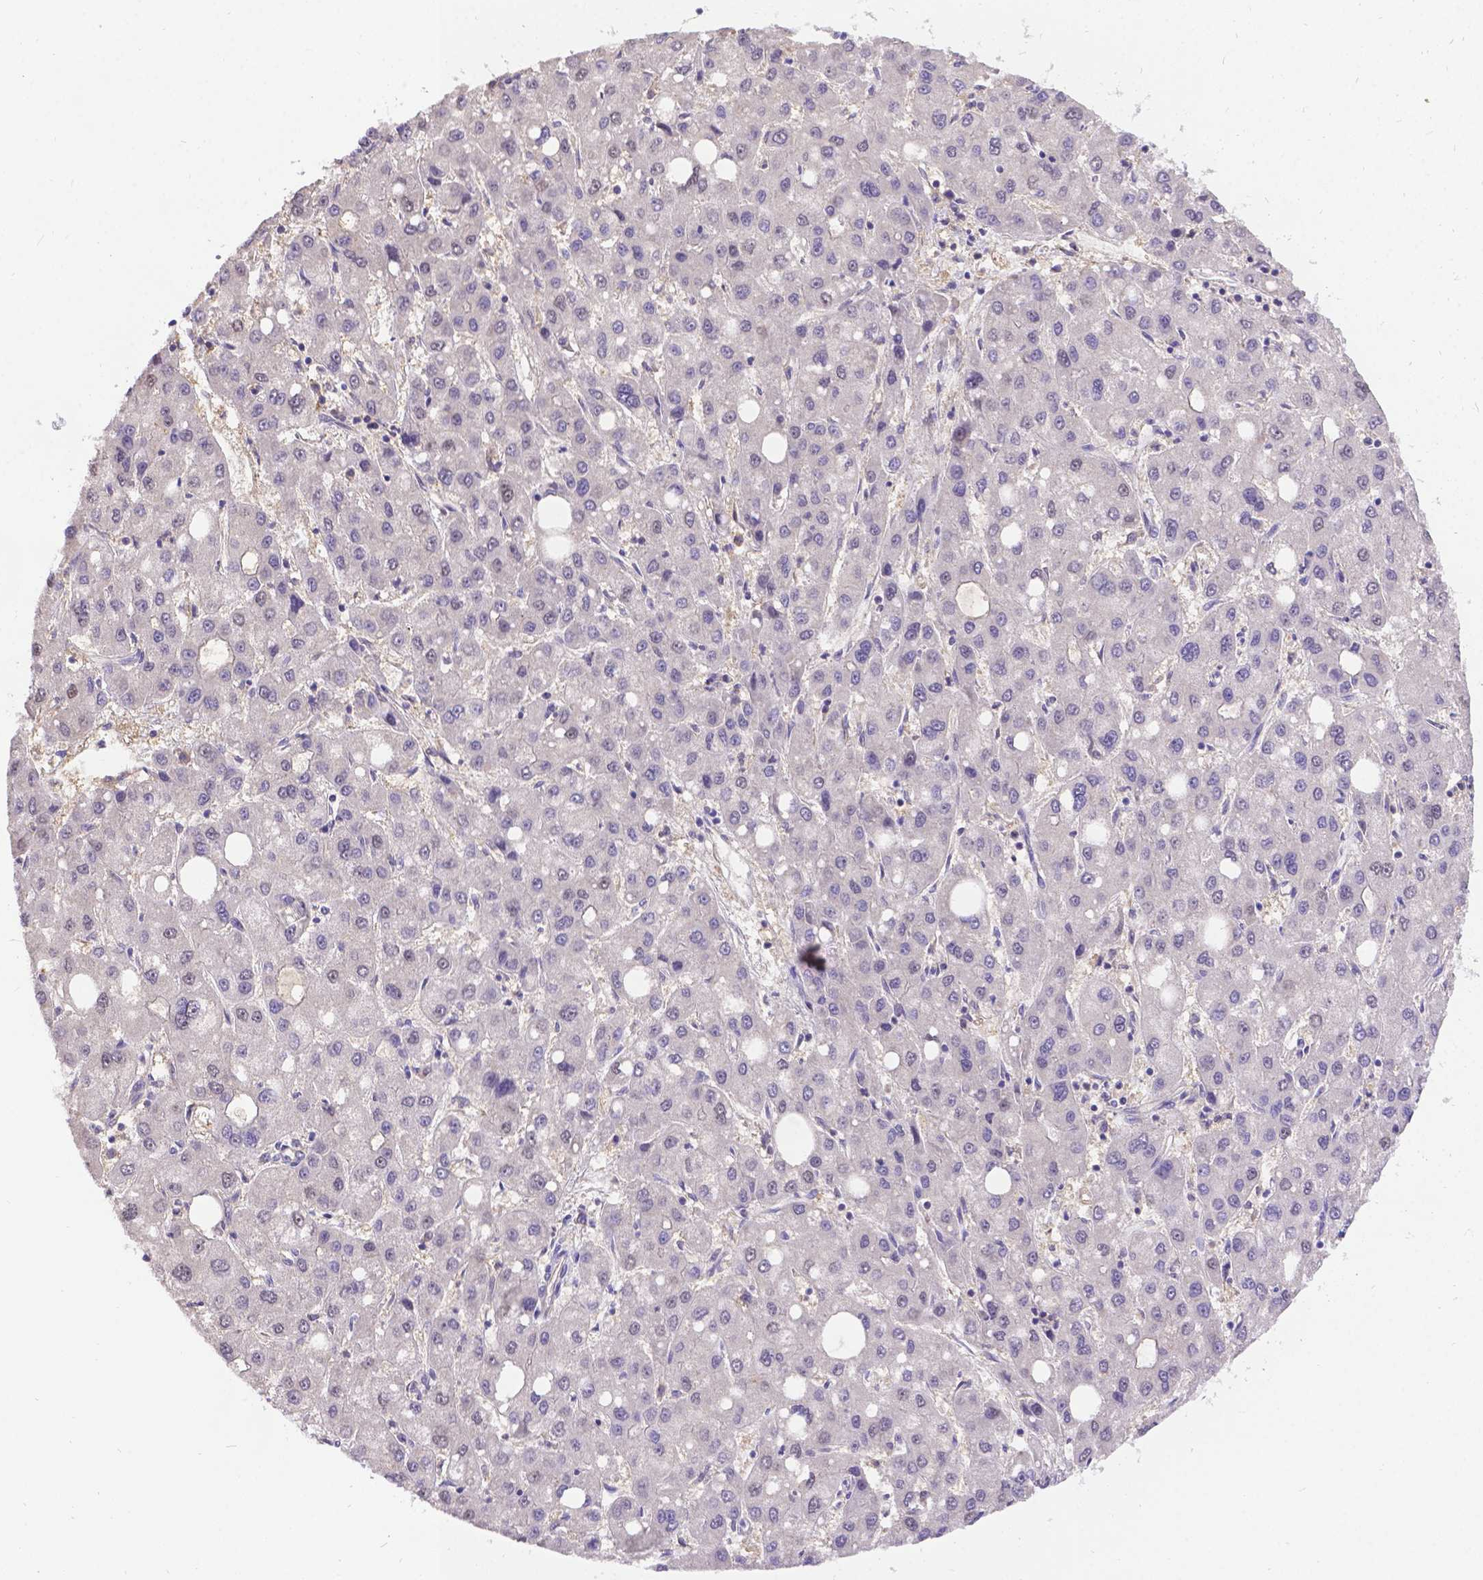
{"staining": {"intensity": "negative", "quantity": "none", "location": "none"}, "tissue": "liver cancer", "cell_type": "Tumor cells", "image_type": "cancer", "snomed": [{"axis": "morphology", "description": "Carcinoma, Hepatocellular, NOS"}, {"axis": "topography", "description": "Liver"}], "caption": "The image displays no significant positivity in tumor cells of liver cancer (hepatocellular carcinoma).", "gene": "DENND6A", "patient": {"sex": "male", "age": 73}}